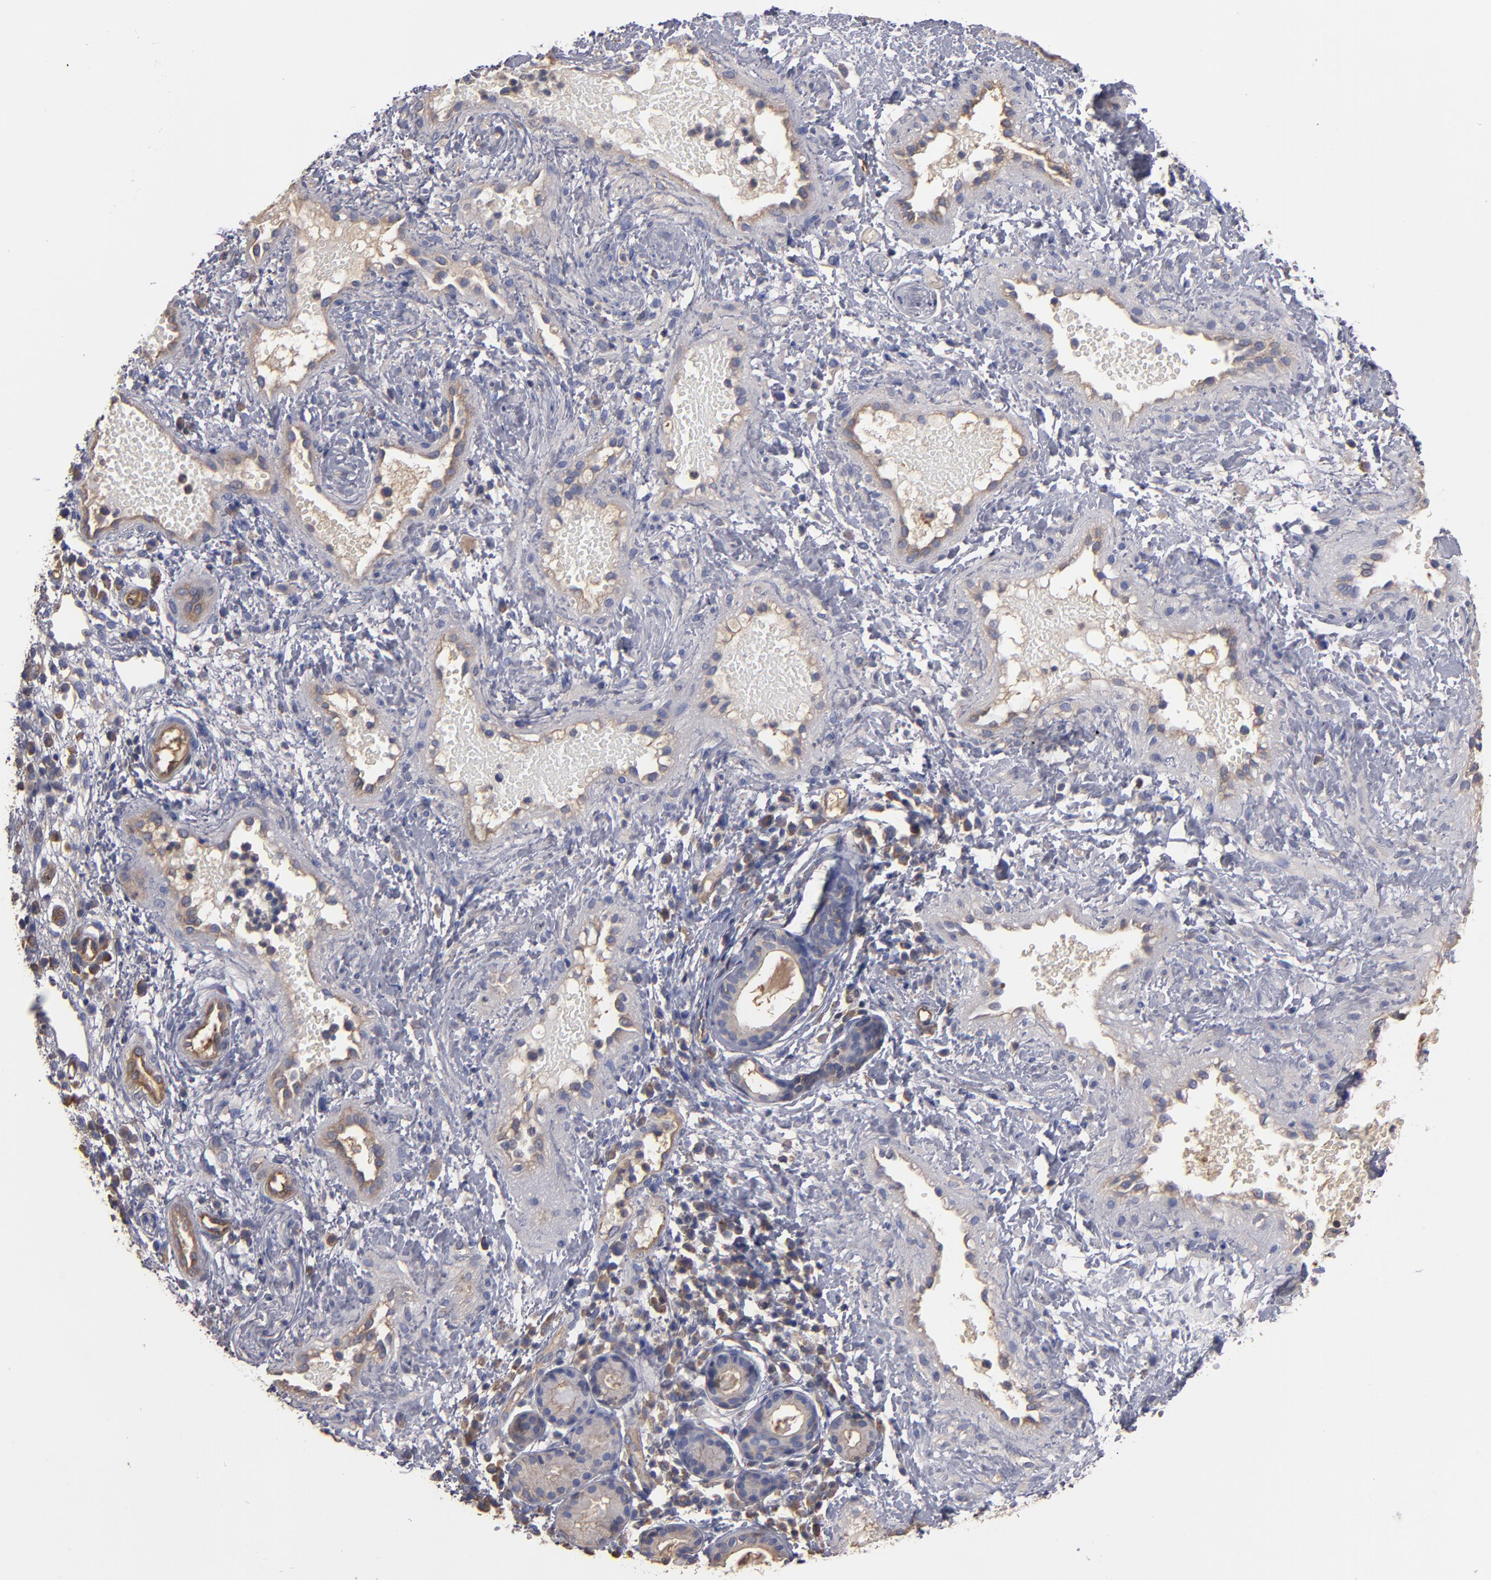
{"staining": {"intensity": "weak", "quantity": "<25%", "location": "cytoplasmic/membranous"}, "tissue": "nasopharynx", "cell_type": "Respiratory epithelial cells", "image_type": "normal", "snomed": [{"axis": "morphology", "description": "Normal tissue, NOS"}, {"axis": "morphology", "description": "Inflammation, NOS"}, {"axis": "morphology", "description": "Malignant melanoma, Metastatic site"}, {"axis": "topography", "description": "Nasopharynx"}], "caption": "Immunohistochemical staining of unremarkable human nasopharynx reveals no significant positivity in respiratory epithelial cells. (DAB (3,3'-diaminobenzidine) immunohistochemistry visualized using brightfield microscopy, high magnification).", "gene": "ESYT2", "patient": {"sex": "female", "age": 55}}